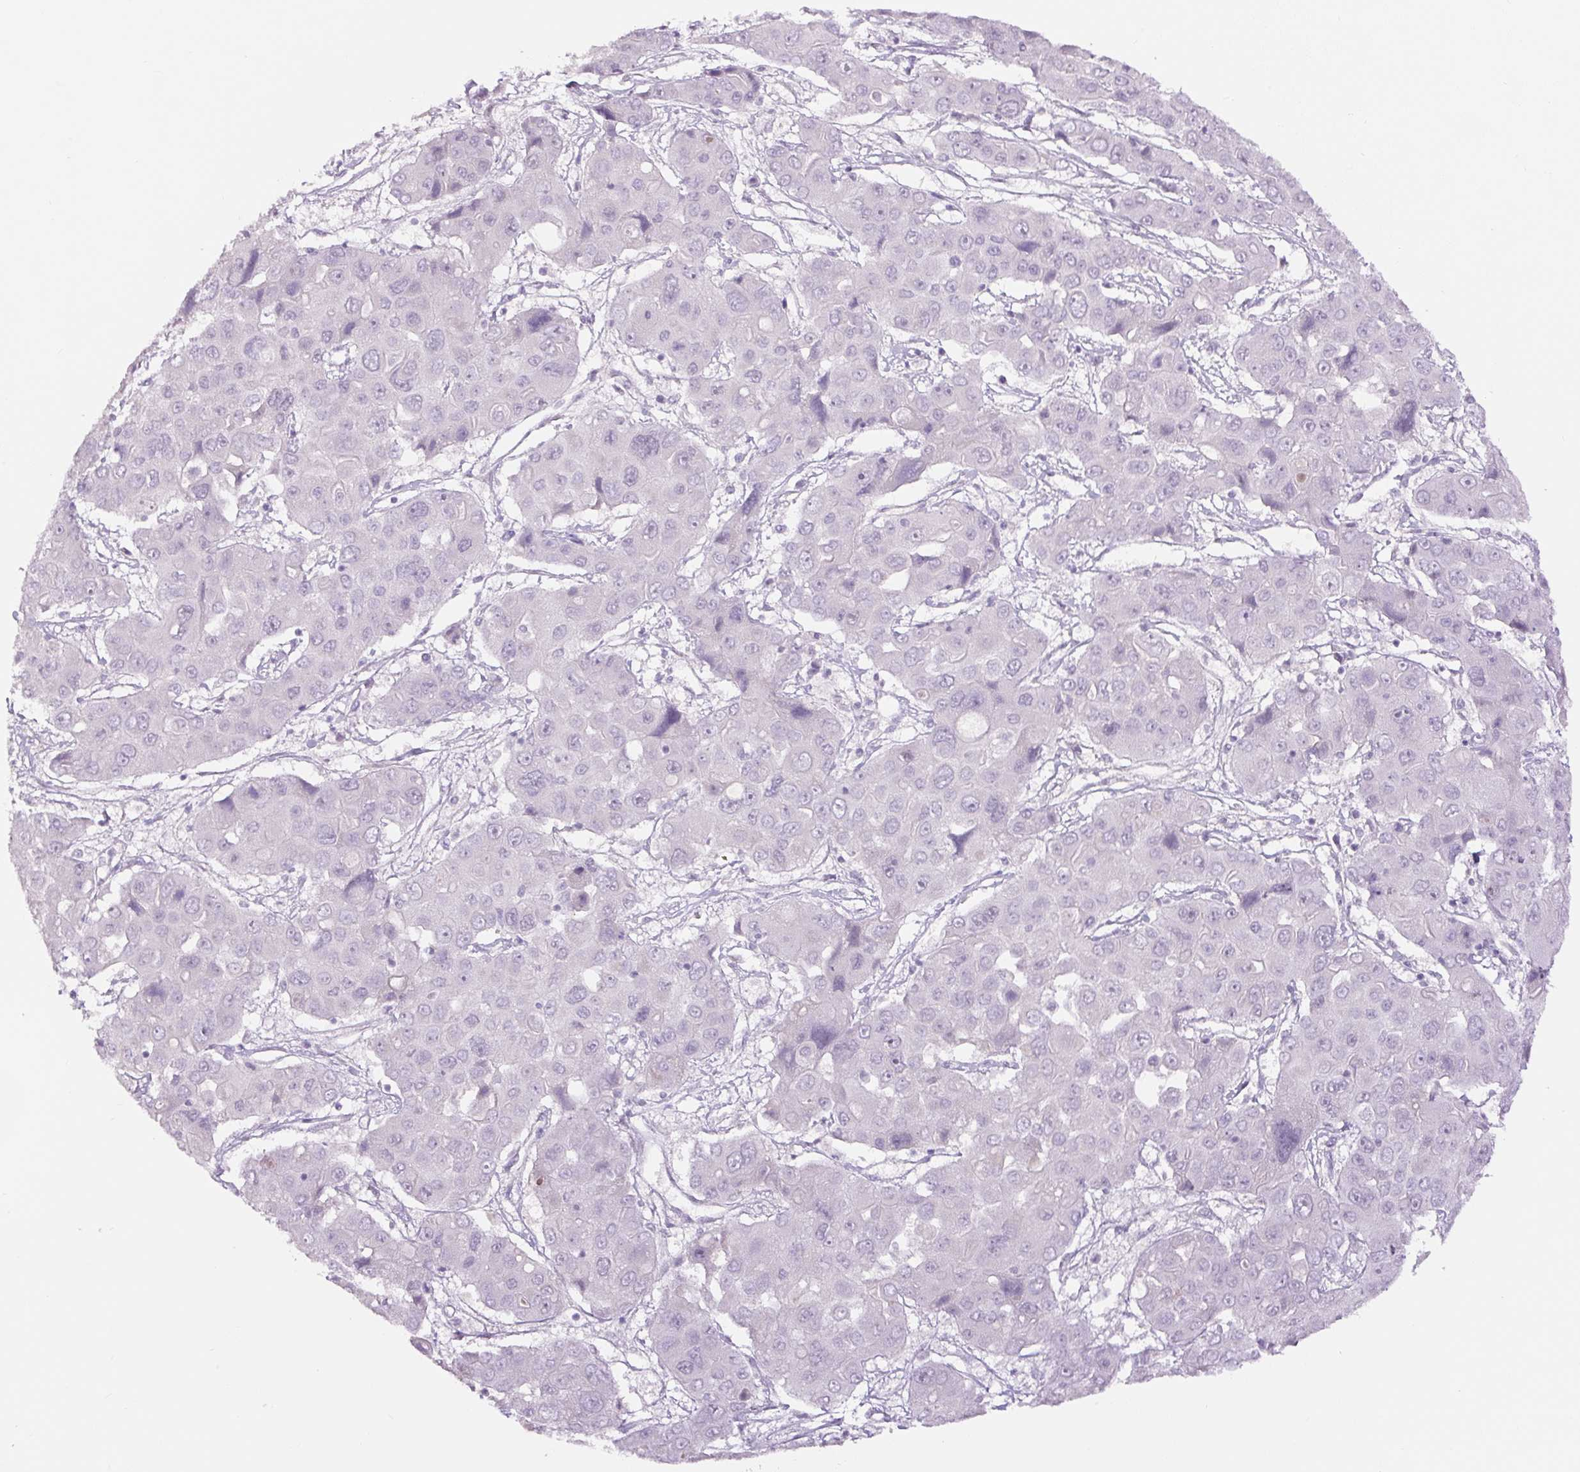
{"staining": {"intensity": "negative", "quantity": "none", "location": "none"}, "tissue": "liver cancer", "cell_type": "Tumor cells", "image_type": "cancer", "snomed": [{"axis": "morphology", "description": "Cholangiocarcinoma"}, {"axis": "topography", "description": "Liver"}], "caption": "High magnification brightfield microscopy of liver cancer (cholangiocarcinoma) stained with DAB (brown) and counterstained with hematoxylin (blue): tumor cells show no significant expression.", "gene": "SIX1", "patient": {"sex": "male", "age": 67}}